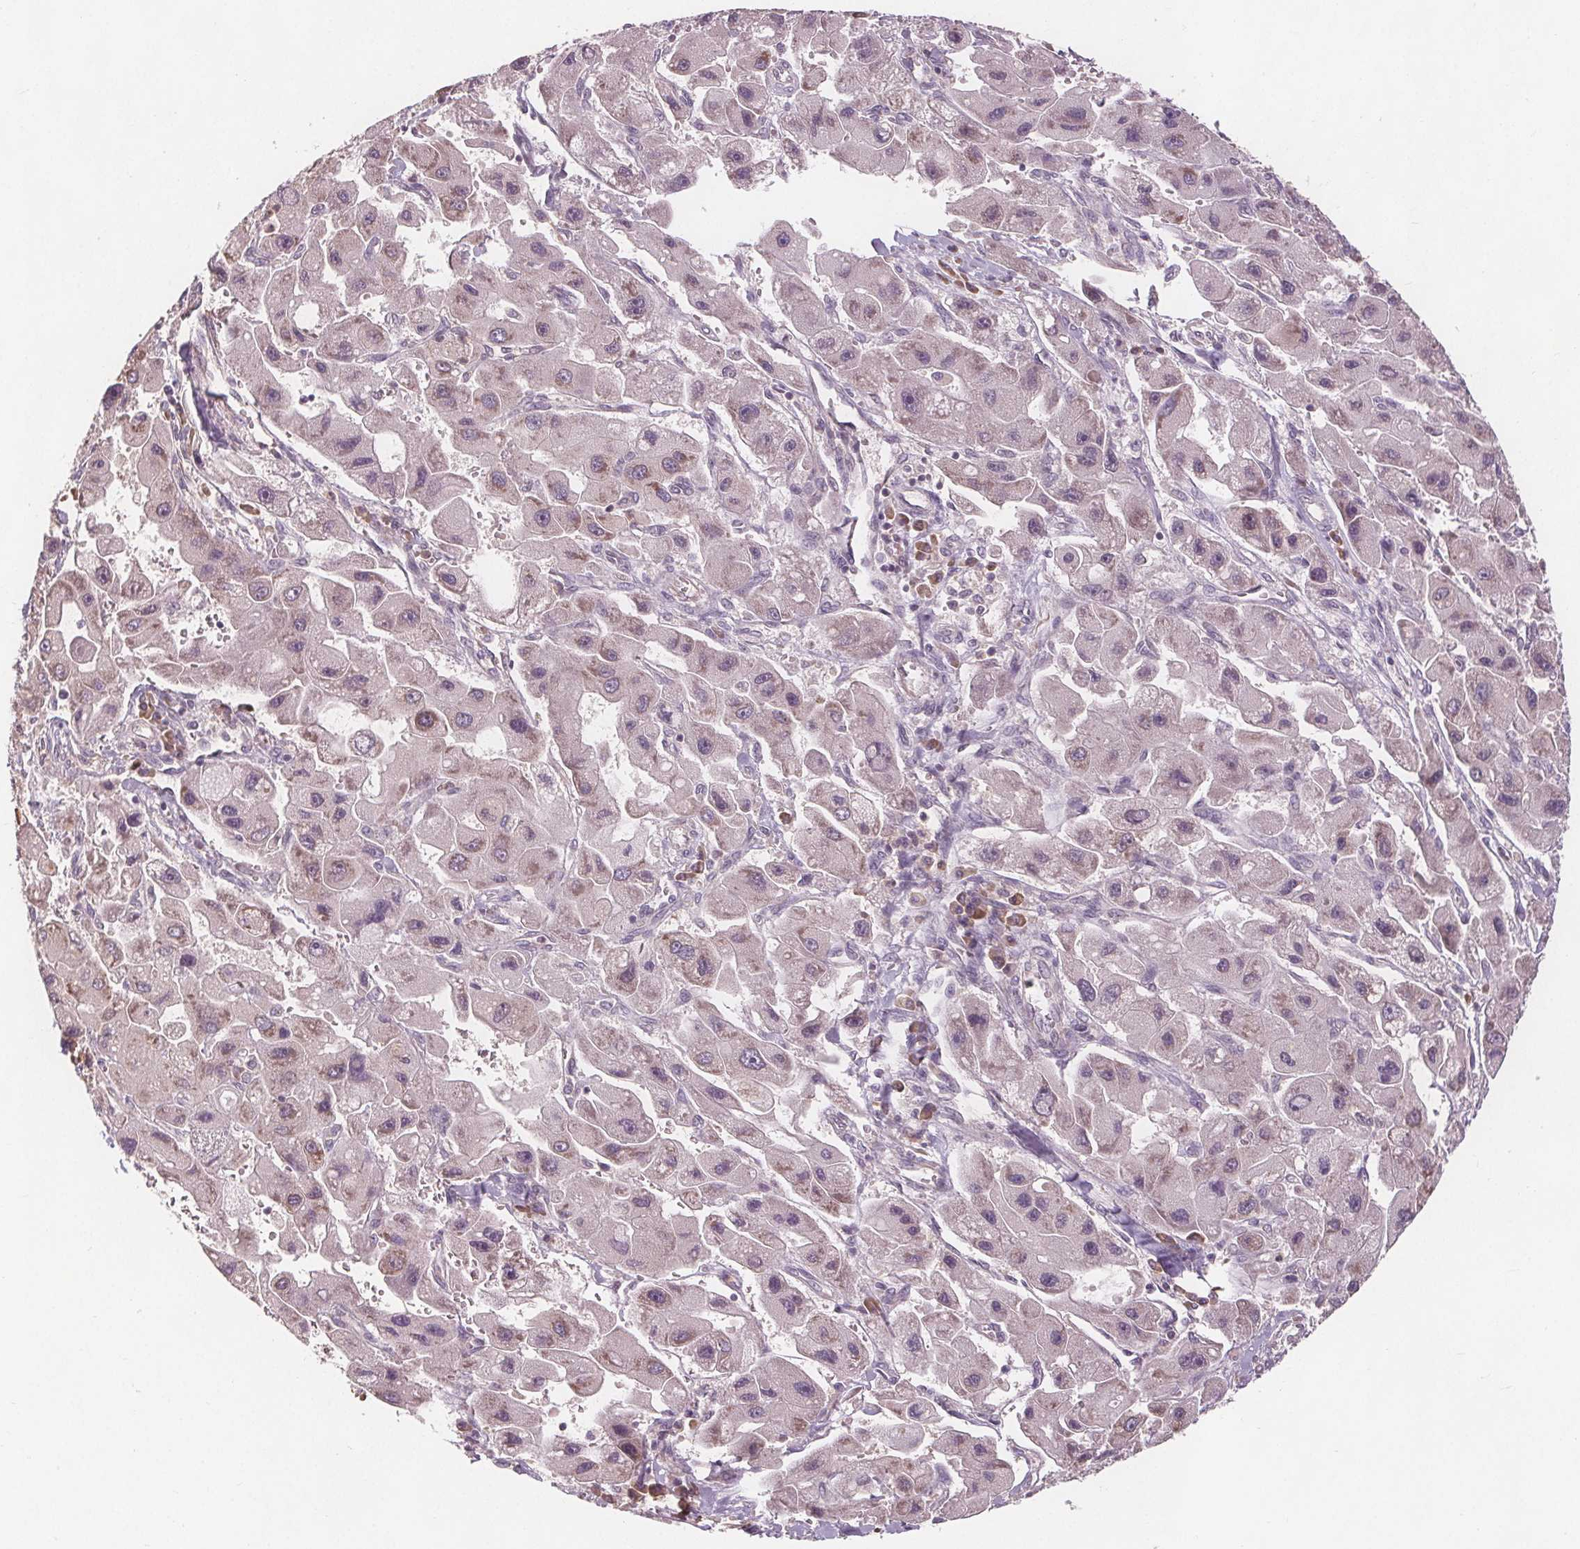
{"staining": {"intensity": "weak", "quantity": "<25%", "location": "cytoplasmic/membranous"}, "tissue": "liver cancer", "cell_type": "Tumor cells", "image_type": "cancer", "snomed": [{"axis": "morphology", "description": "Carcinoma, Hepatocellular, NOS"}, {"axis": "topography", "description": "Liver"}], "caption": "Immunohistochemistry histopathology image of hepatocellular carcinoma (liver) stained for a protein (brown), which reveals no staining in tumor cells.", "gene": "TMEM80", "patient": {"sex": "male", "age": 24}}